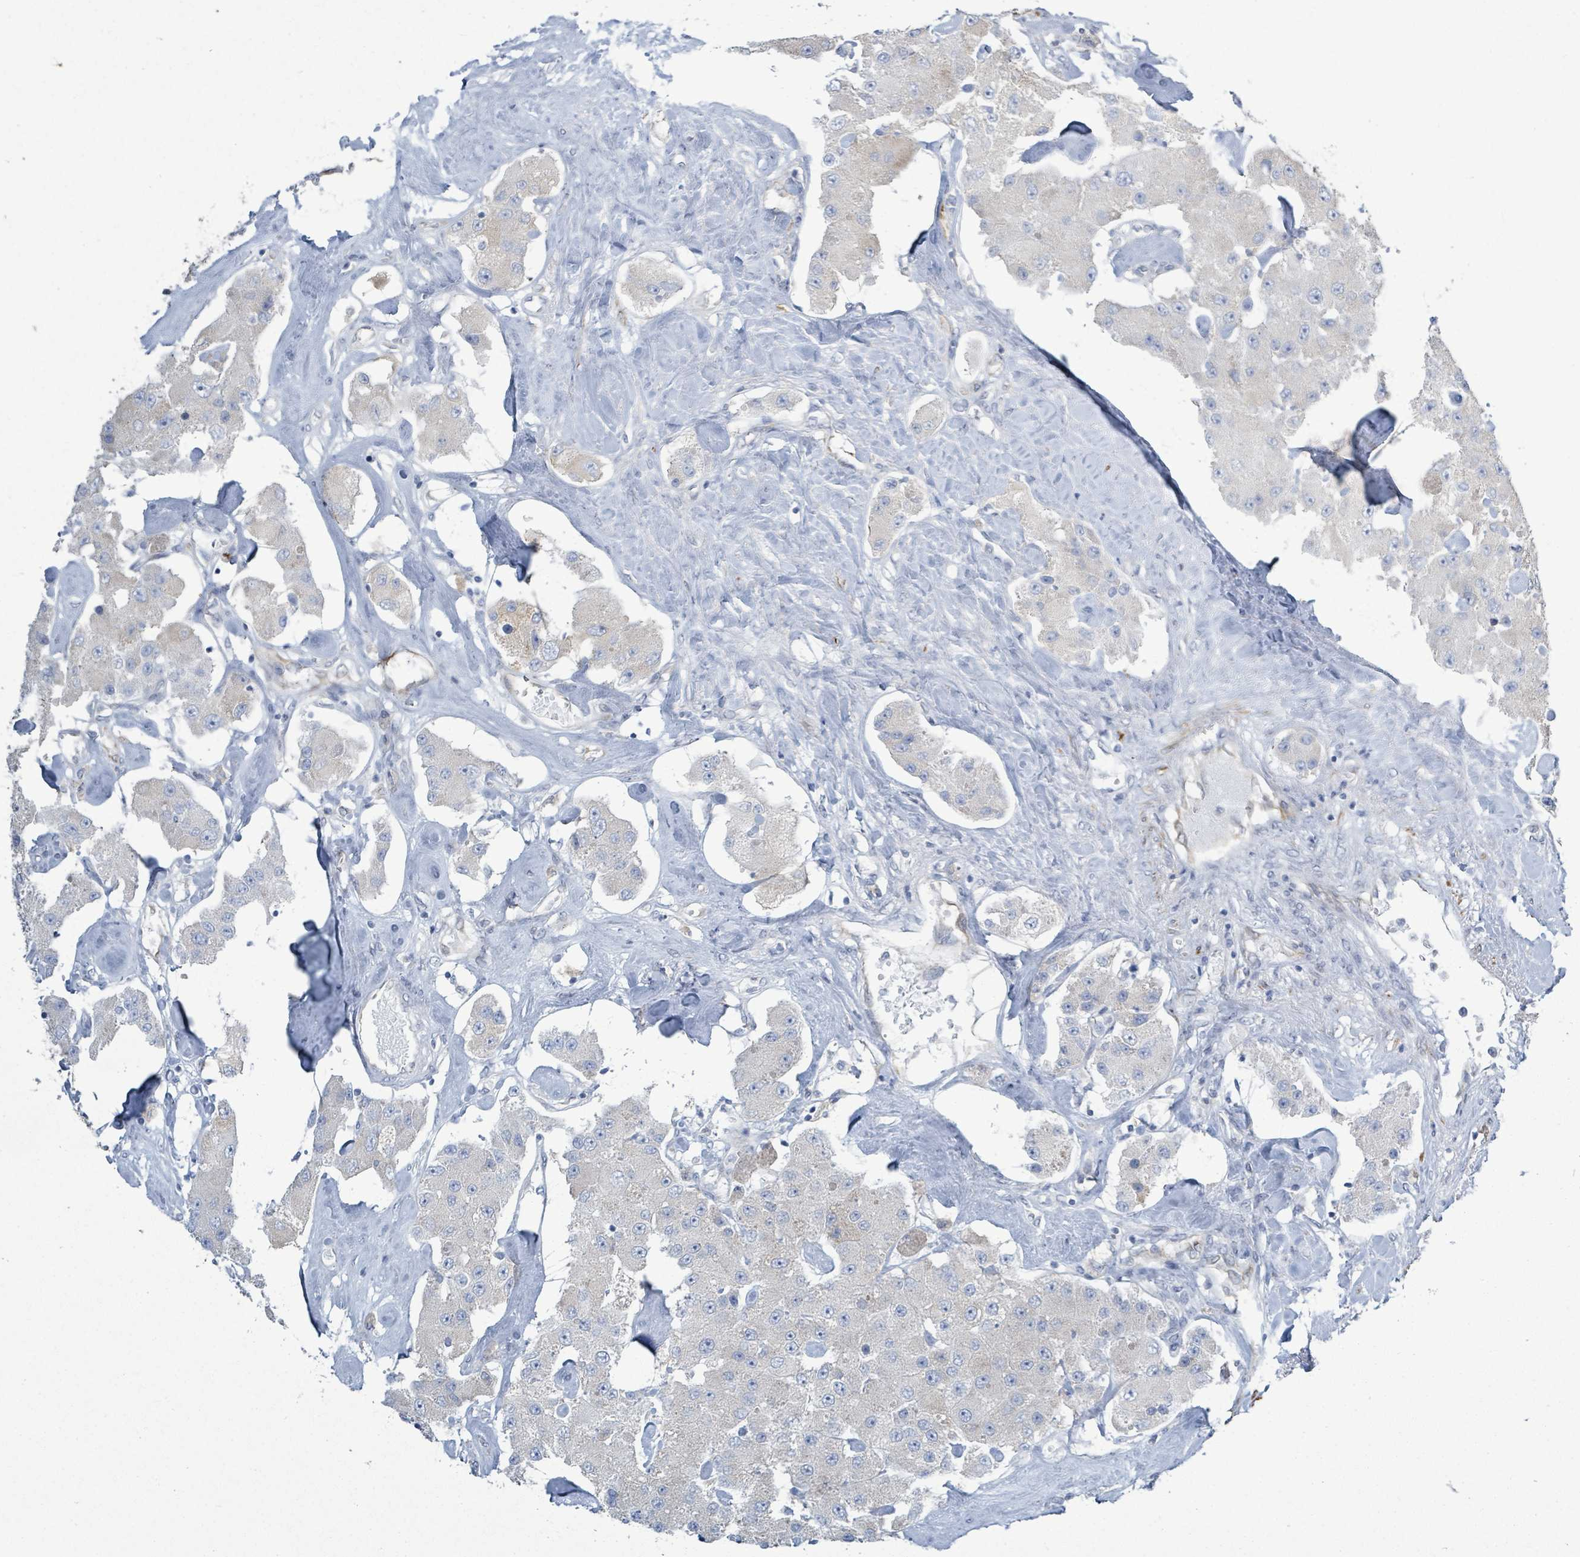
{"staining": {"intensity": "negative", "quantity": "none", "location": "none"}, "tissue": "carcinoid", "cell_type": "Tumor cells", "image_type": "cancer", "snomed": [{"axis": "morphology", "description": "Carcinoid, malignant, NOS"}, {"axis": "topography", "description": "Pancreas"}], "caption": "A micrograph of human carcinoid (malignant) is negative for staining in tumor cells. Nuclei are stained in blue.", "gene": "SIRPB1", "patient": {"sex": "male", "age": 41}}